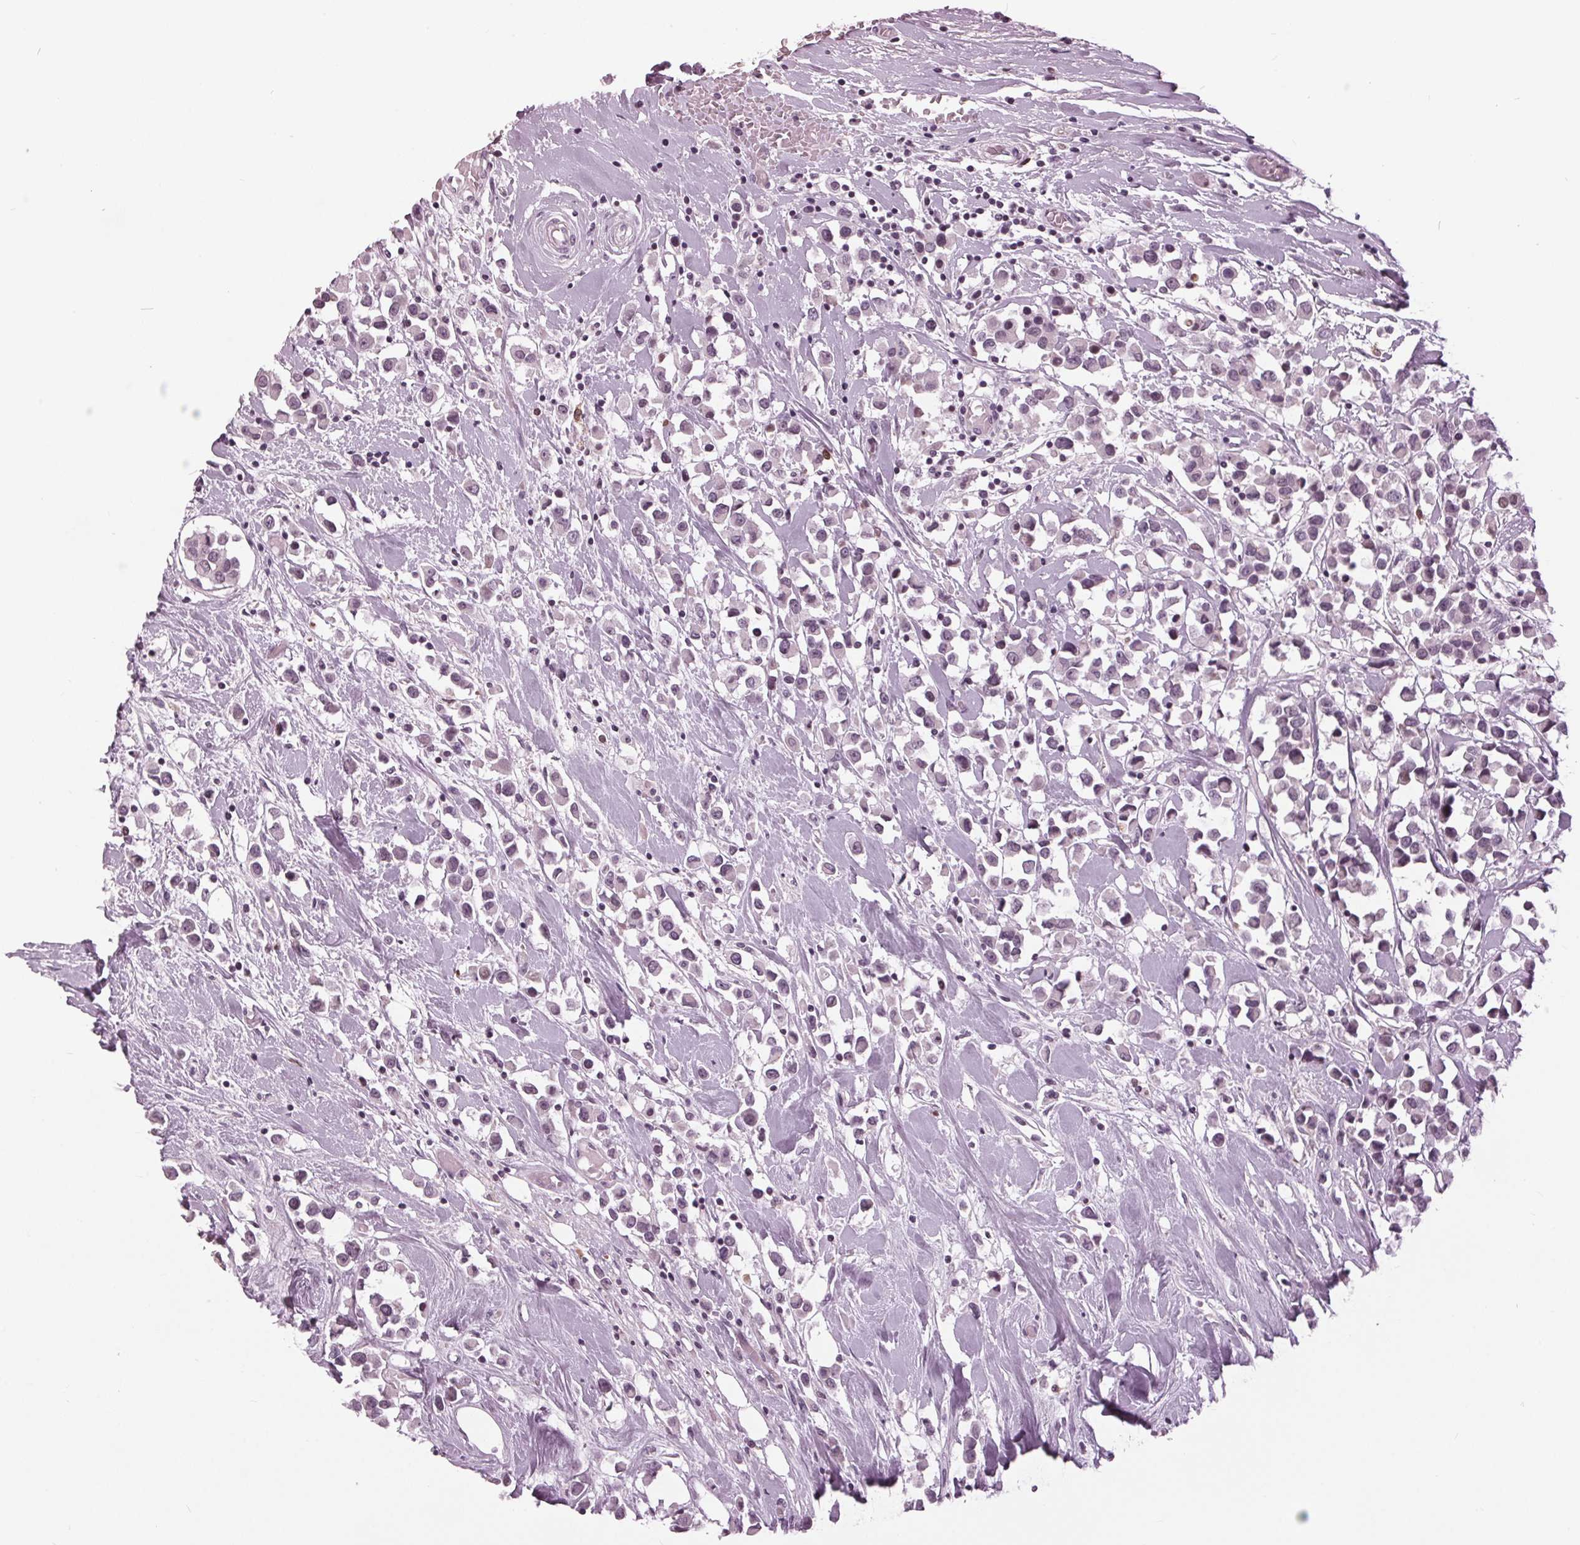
{"staining": {"intensity": "negative", "quantity": "none", "location": "none"}, "tissue": "breast cancer", "cell_type": "Tumor cells", "image_type": "cancer", "snomed": [{"axis": "morphology", "description": "Duct carcinoma"}, {"axis": "topography", "description": "Breast"}], "caption": "The photomicrograph reveals no staining of tumor cells in breast intraductal carcinoma. Nuclei are stained in blue.", "gene": "SLC9A4", "patient": {"sex": "female", "age": 61}}